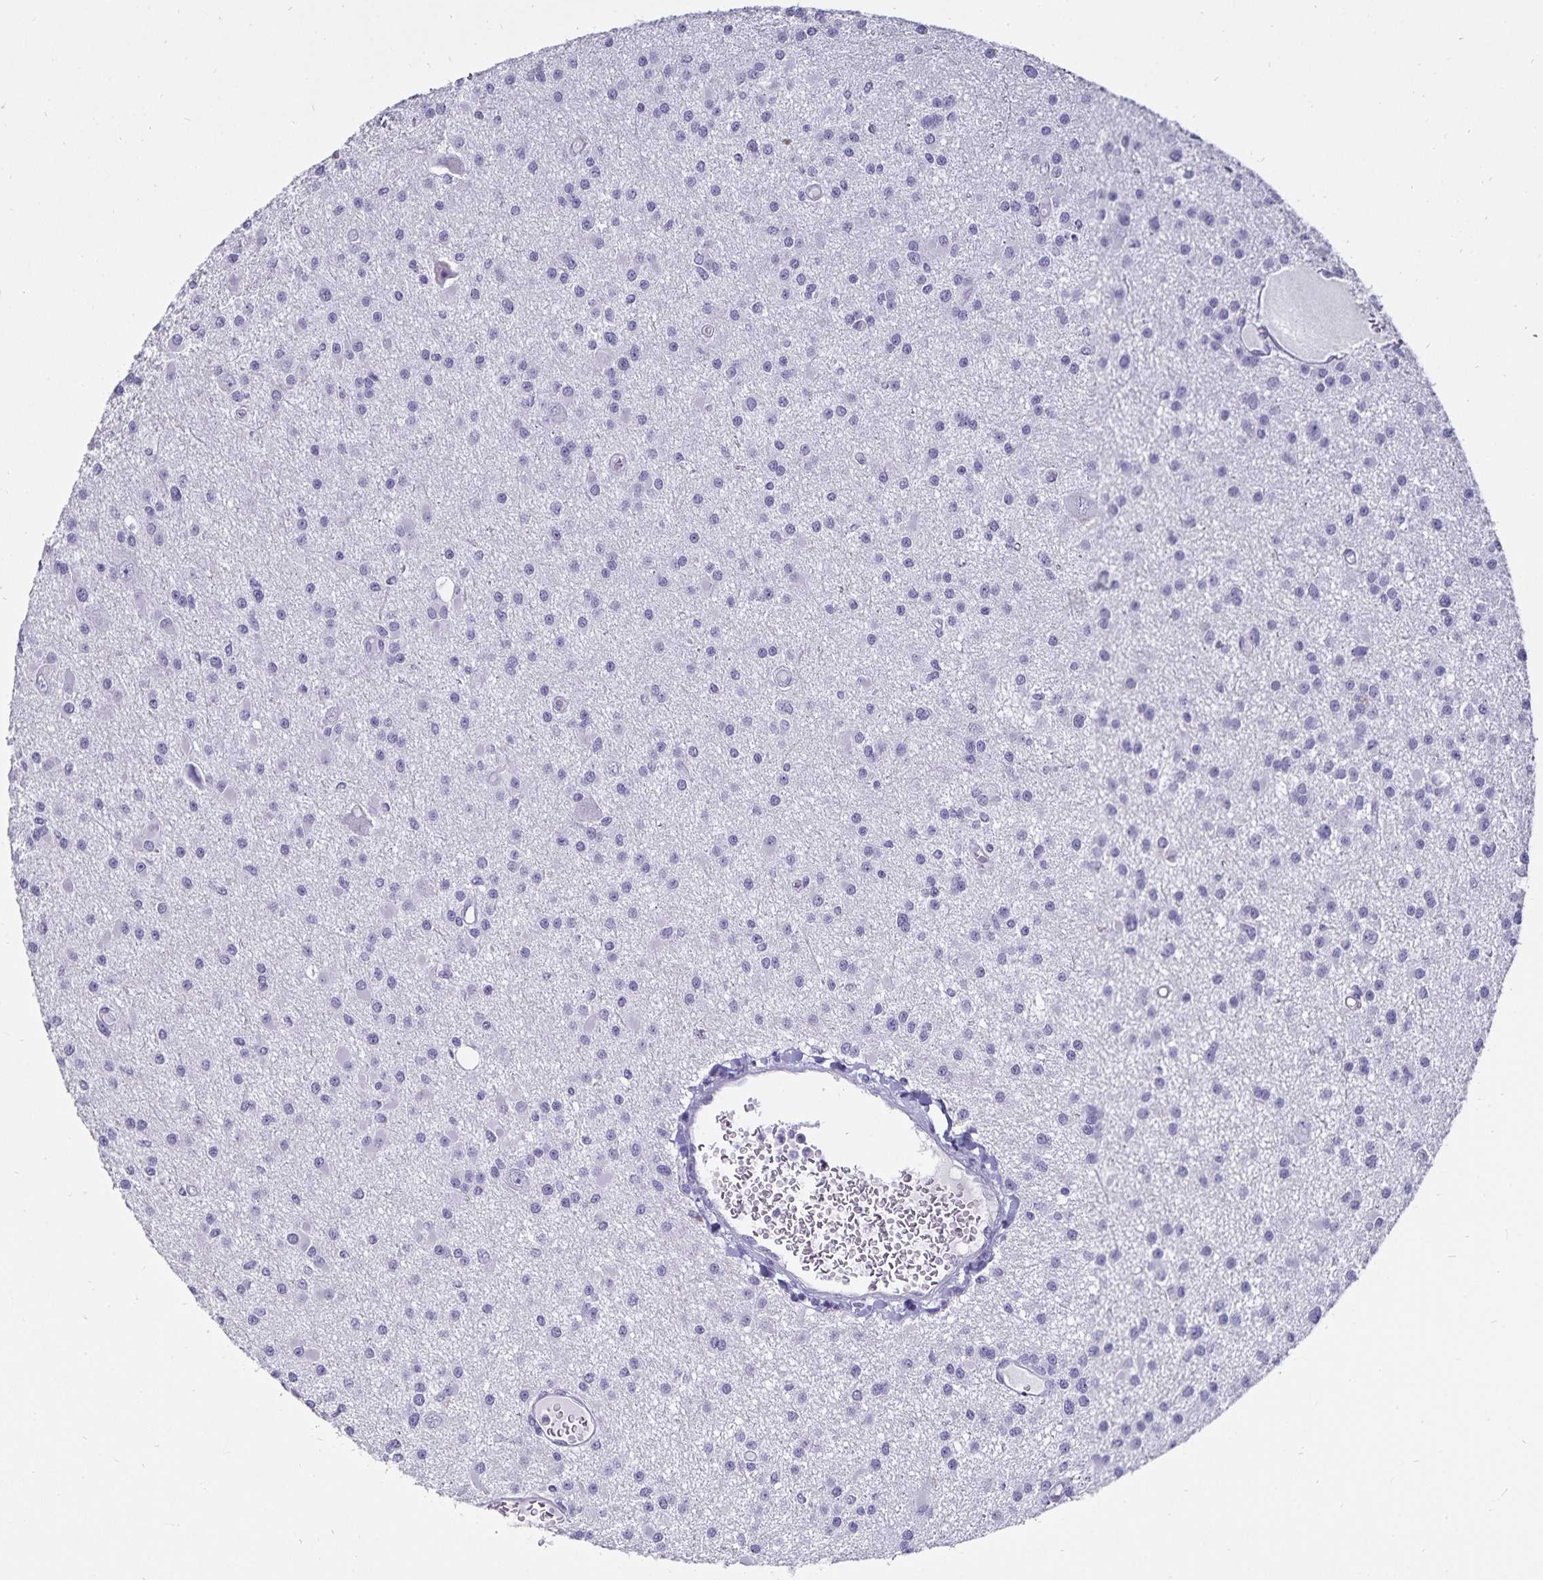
{"staining": {"intensity": "negative", "quantity": "none", "location": "none"}, "tissue": "glioma", "cell_type": "Tumor cells", "image_type": "cancer", "snomed": [{"axis": "morphology", "description": "Glioma, malignant, High grade"}, {"axis": "topography", "description": "Brain"}], "caption": "High power microscopy micrograph of an immunohistochemistry histopathology image of glioma, revealing no significant expression in tumor cells.", "gene": "DEFA6", "patient": {"sex": "male", "age": 54}}